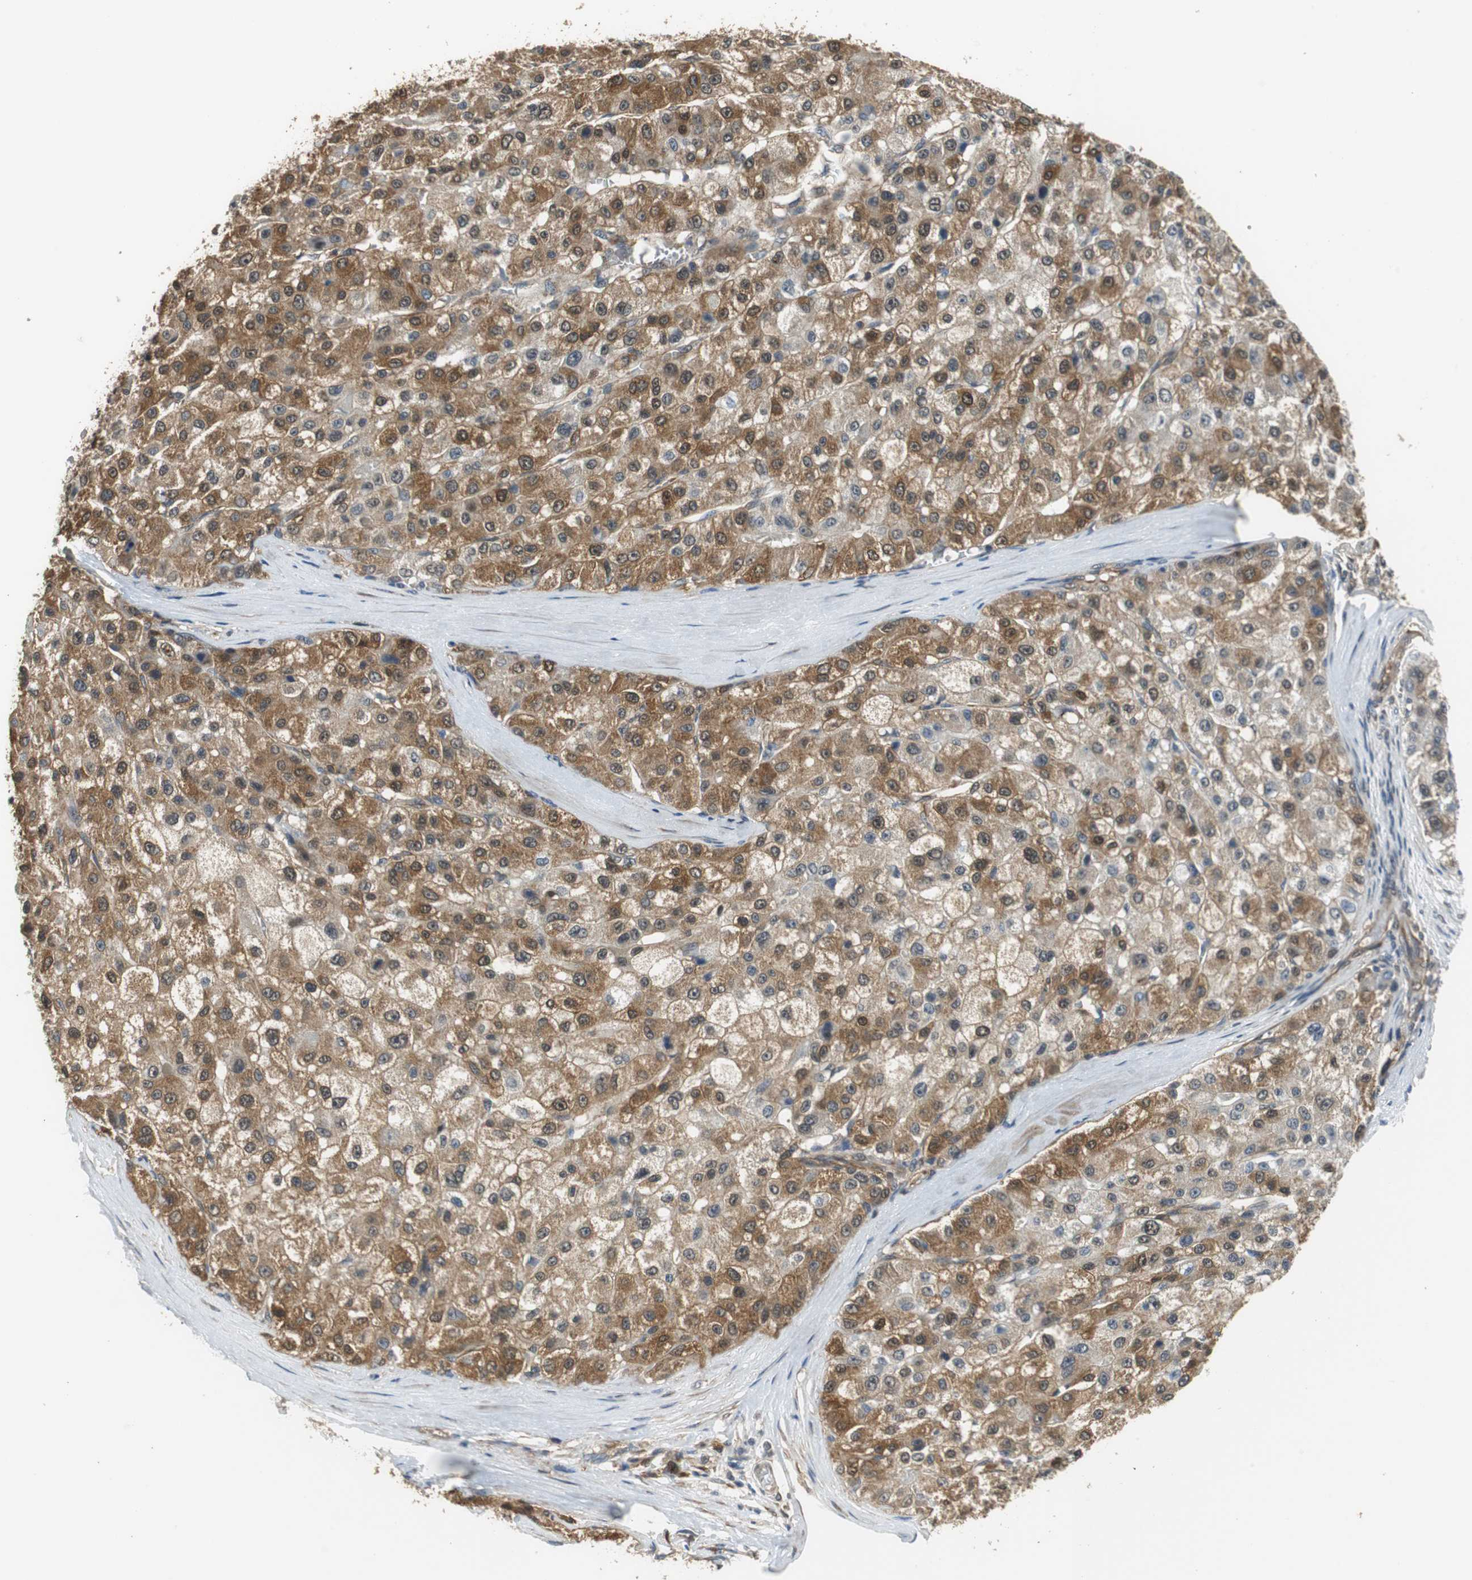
{"staining": {"intensity": "moderate", "quantity": ">75%", "location": "cytoplasmic/membranous,nuclear"}, "tissue": "liver cancer", "cell_type": "Tumor cells", "image_type": "cancer", "snomed": [{"axis": "morphology", "description": "Carcinoma, Hepatocellular, NOS"}, {"axis": "topography", "description": "Liver"}], "caption": "Liver cancer (hepatocellular carcinoma) stained with a brown dye reveals moderate cytoplasmic/membranous and nuclear positive positivity in approximately >75% of tumor cells.", "gene": "UBQLN2", "patient": {"sex": "male", "age": 80}}